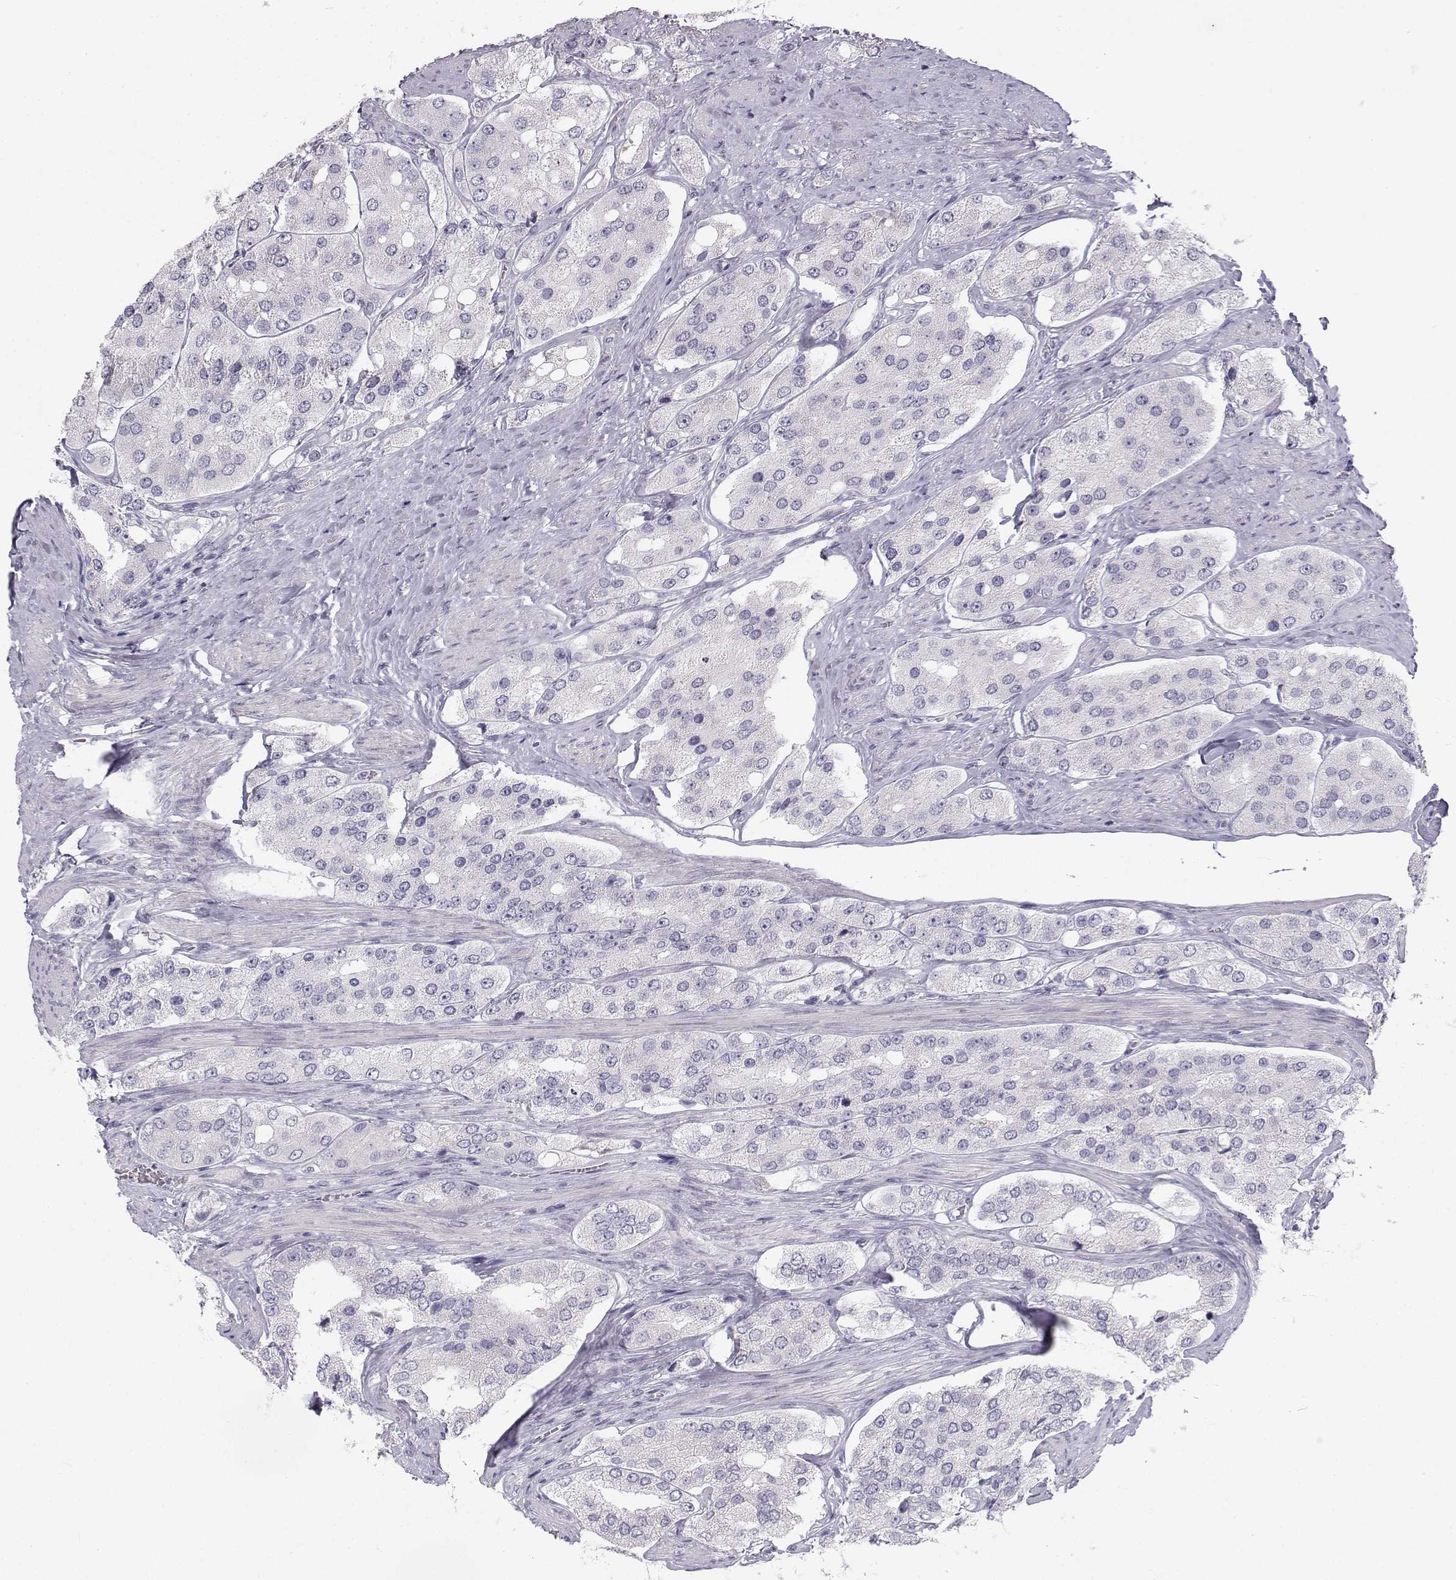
{"staining": {"intensity": "negative", "quantity": "none", "location": "none"}, "tissue": "prostate cancer", "cell_type": "Tumor cells", "image_type": "cancer", "snomed": [{"axis": "morphology", "description": "Adenocarcinoma, Low grade"}, {"axis": "topography", "description": "Prostate"}], "caption": "This histopathology image is of prostate low-grade adenocarcinoma stained with immunohistochemistry to label a protein in brown with the nuclei are counter-stained blue. There is no positivity in tumor cells.", "gene": "SYCE1", "patient": {"sex": "male", "age": 69}}